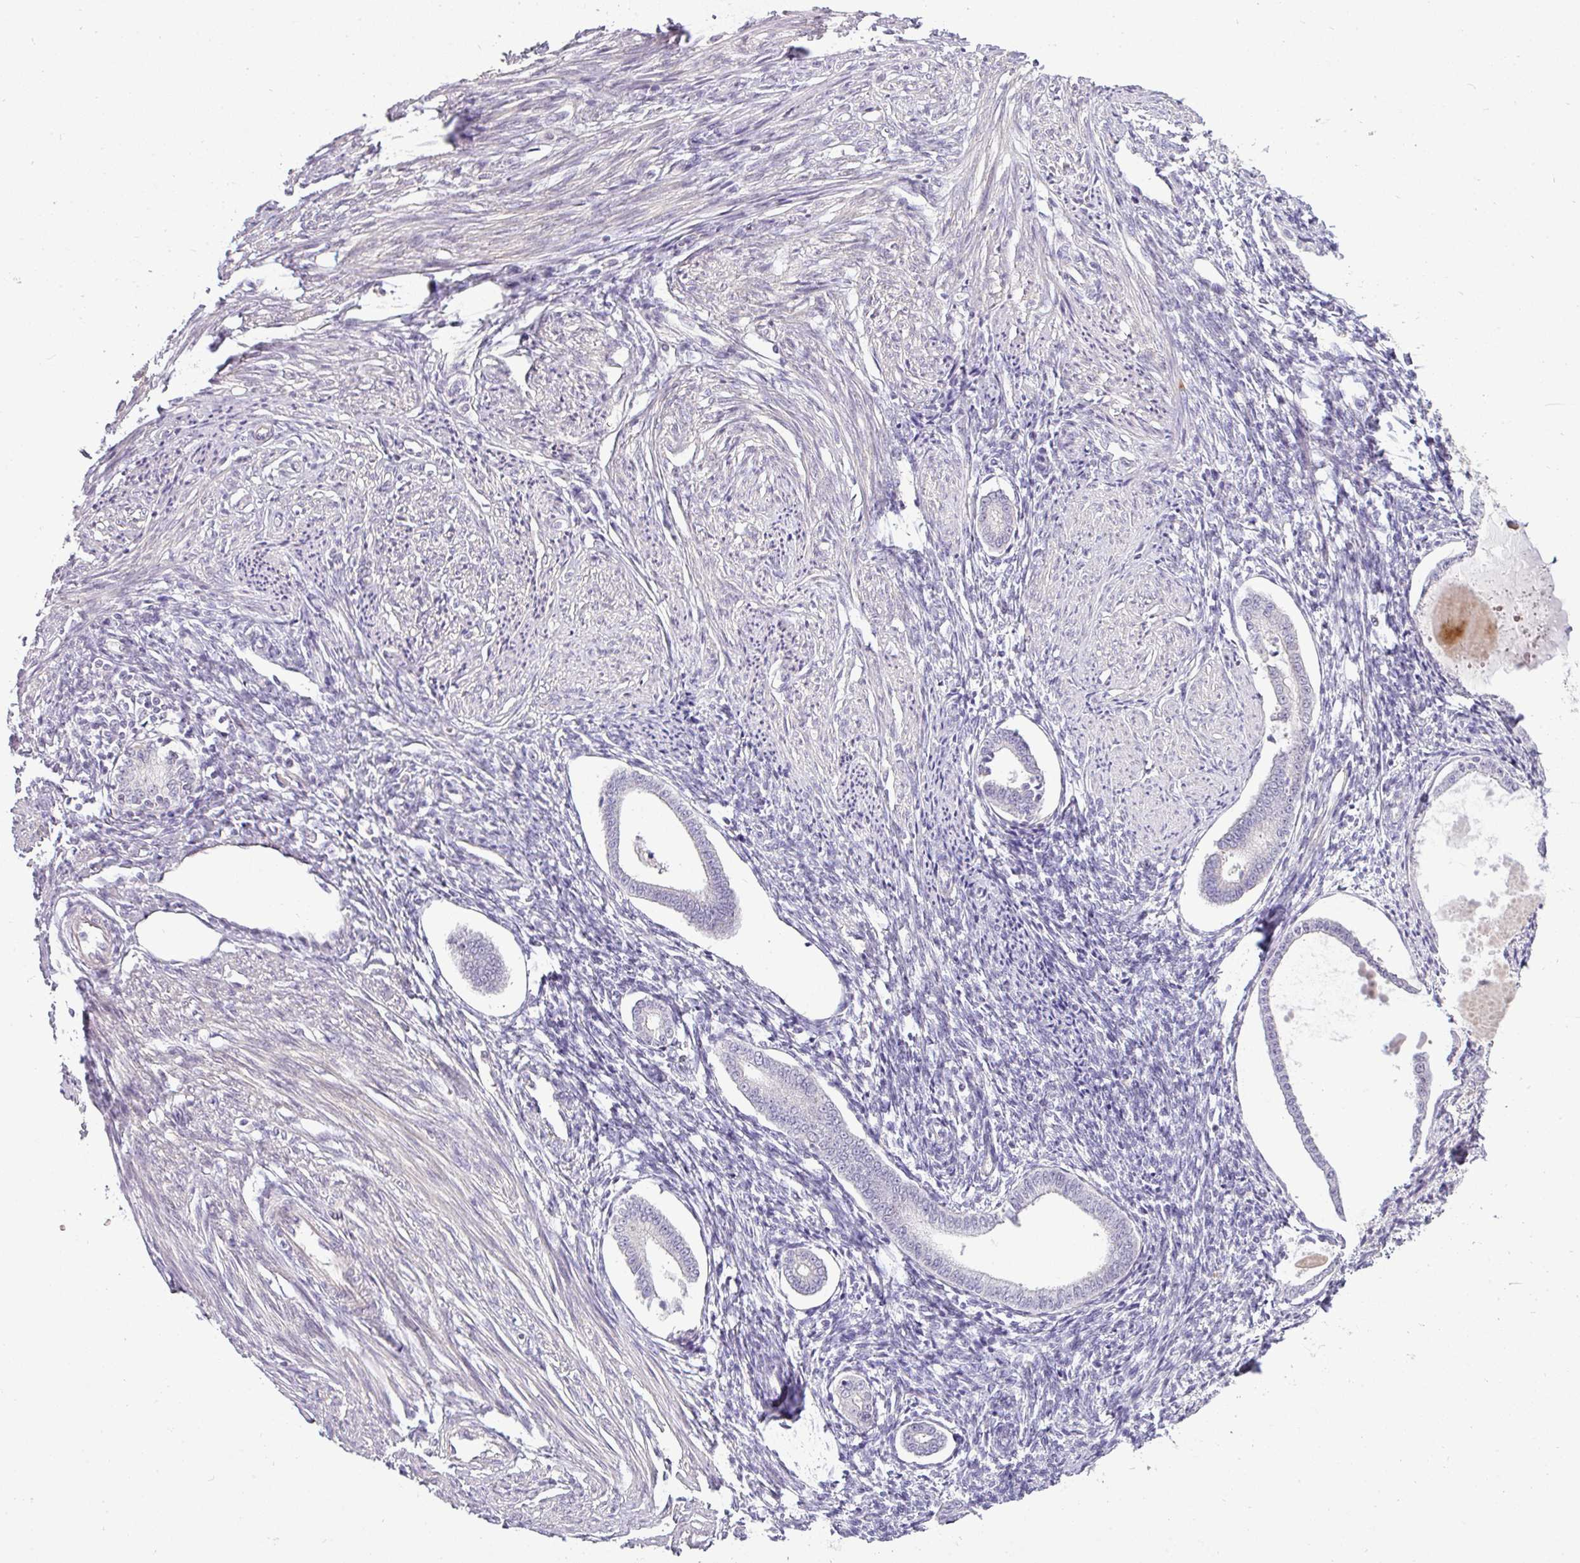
{"staining": {"intensity": "negative", "quantity": "none", "location": "none"}, "tissue": "endometrium", "cell_type": "Cells in endometrial stroma", "image_type": "normal", "snomed": [{"axis": "morphology", "description": "Normal tissue, NOS"}, {"axis": "topography", "description": "Endometrium"}], "caption": "The immunohistochemistry image has no significant expression in cells in endometrial stroma of endometrium. Brightfield microscopy of IHC stained with DAB (3,3'-diaminobenzidine) (brown) and hematoxylin (blue), captured at high magnification.", "gene": "APOM", "patient": {"sex": "female", "age": 56}}